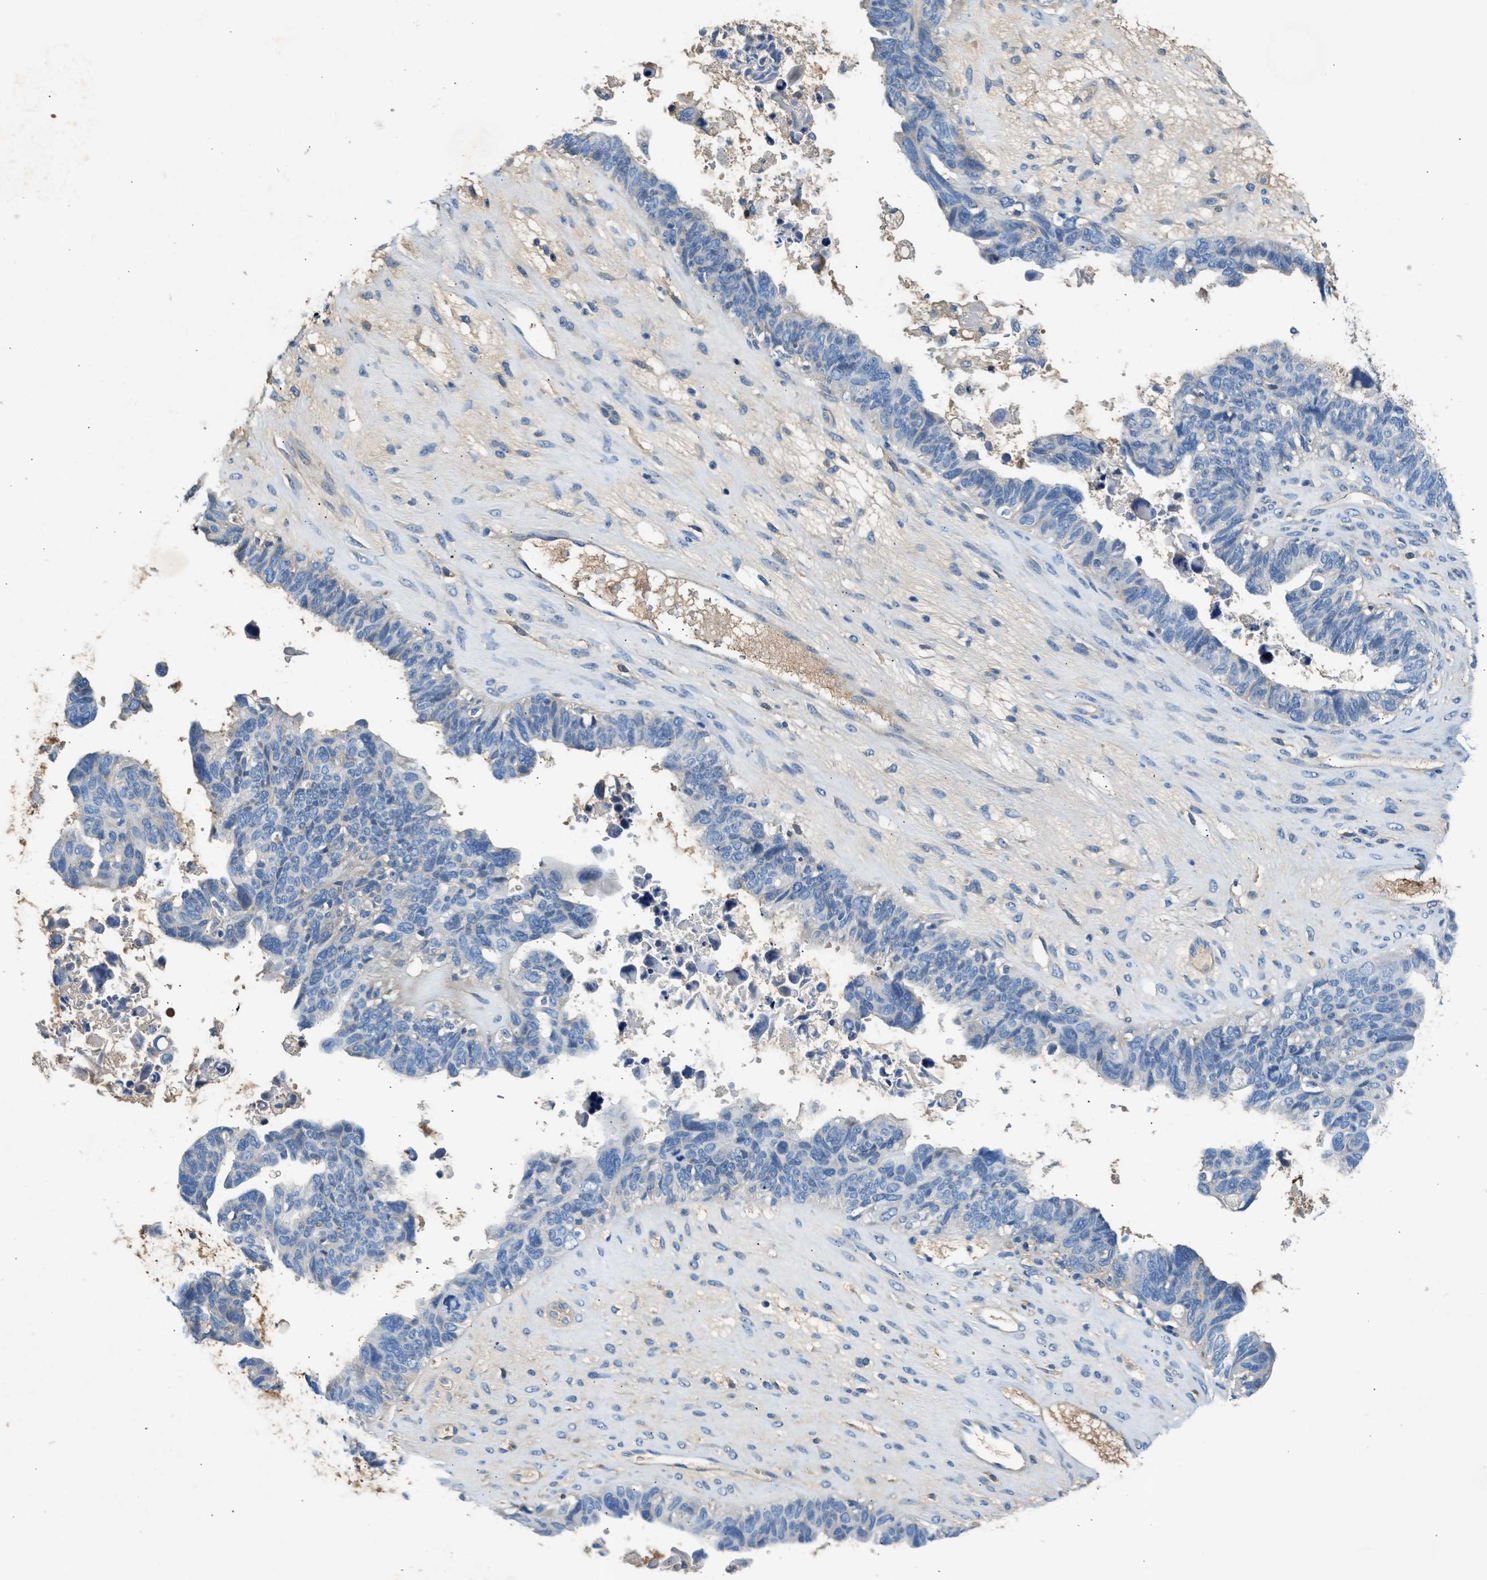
{"staining": {"intensity": "negative", "quantity": "none", "location": "none"}, "tissue": "ovarian cancer", "cell_type": "Tumor cells", "image_type": "cancer", "snomed": [{"axis": "morphology", "description": "Cystadenocarcinoma, serous, NOS"}, {"axis": "topography", "description": "Ovary"}], "caption": "Protein analysis of ovarian cancer displays no significant expression in tumor cells. (DAB (3,3'-diaminobenzidine) IHC visualized using brightfield microscopy, high magnification).", "gene": "RWDD2B", "patient": {"sex": "female", "age": 79}}